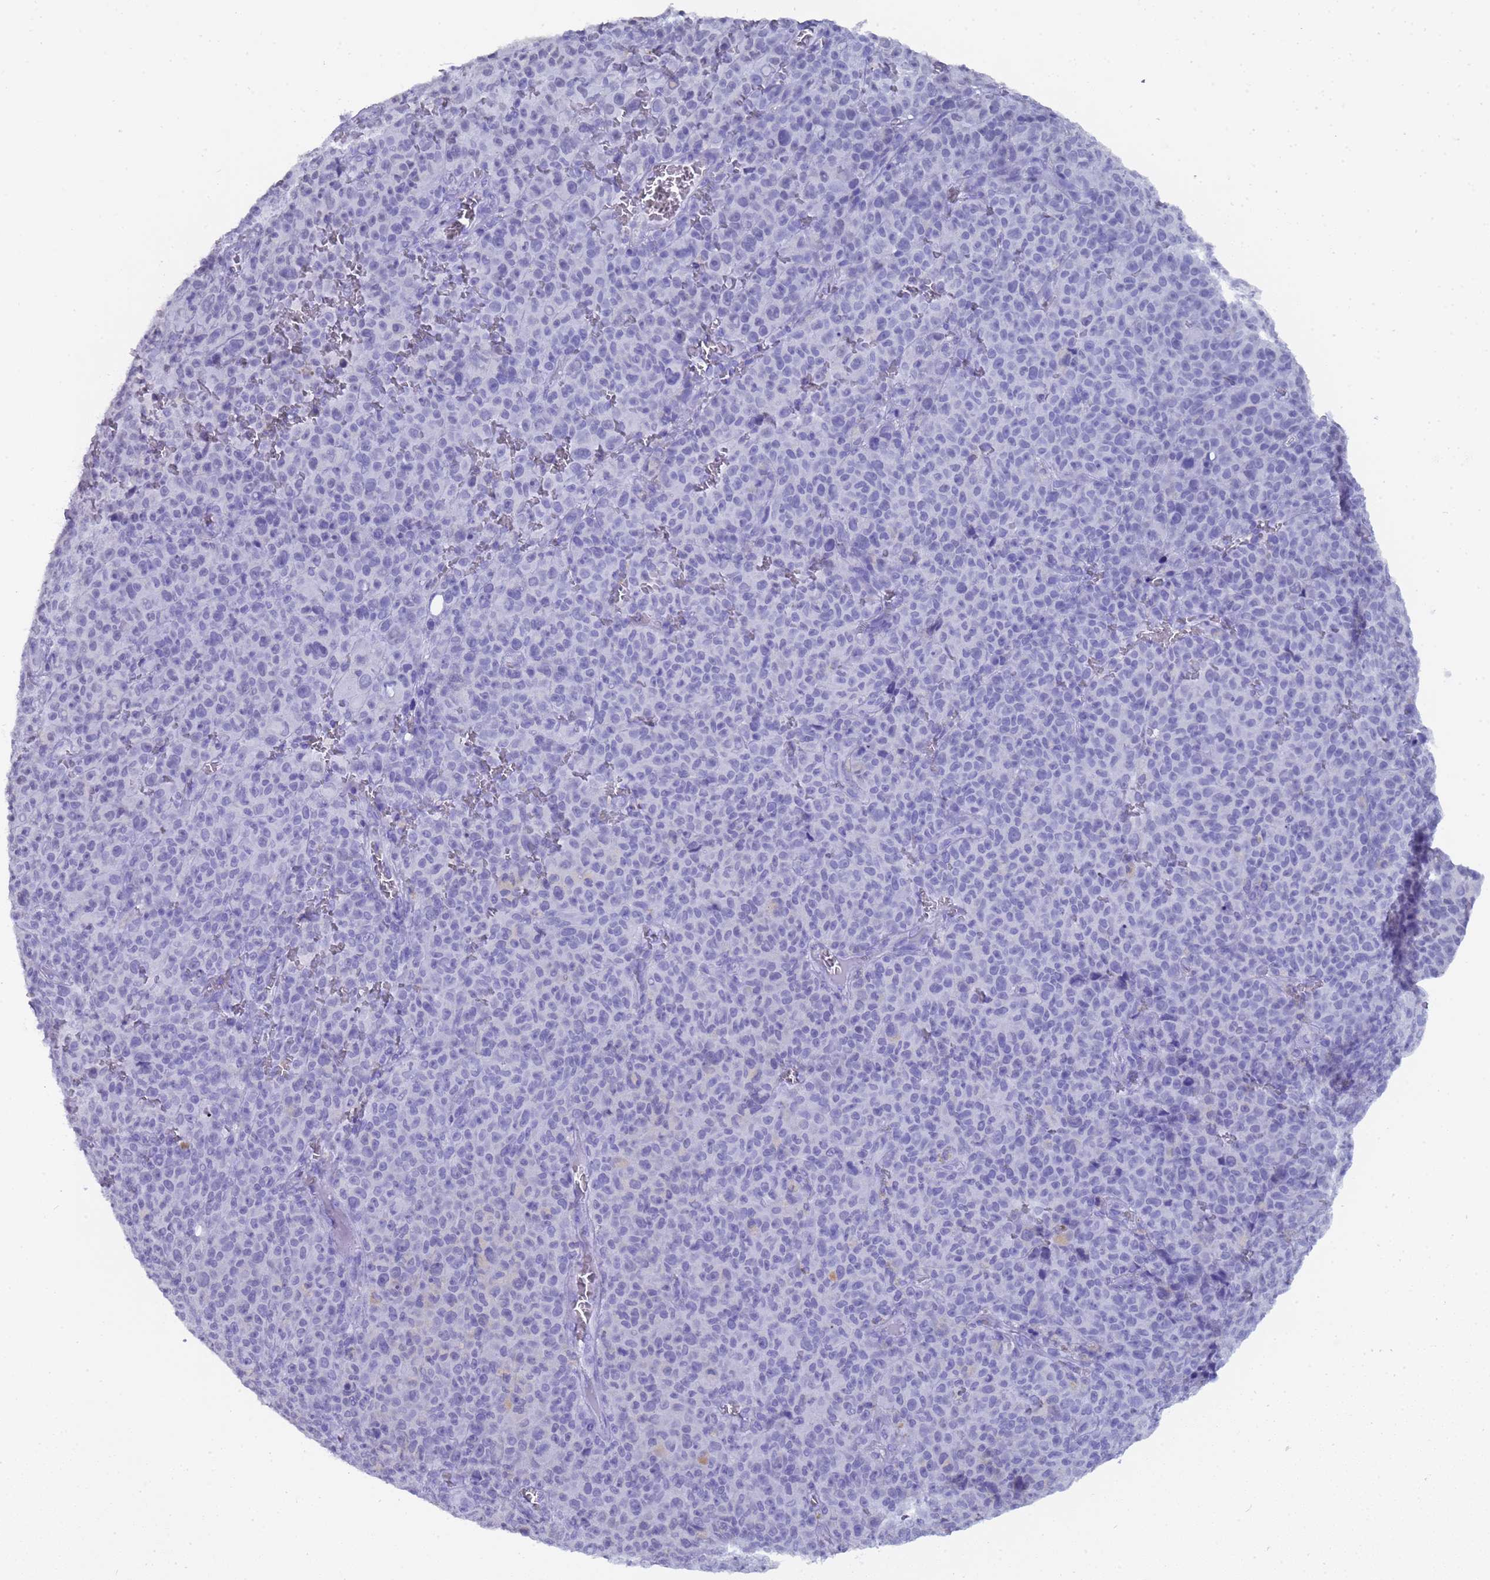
{"staining": {"intensity": "negative", "quantity": "none", "location": "none"}, "tissue": "melanoma", "cell_type": "Tumor cells", "image_type": "cancer", "snomed": [{"axis": "morphology", "description": "Malignant melanoma, NOS"}, {"axis": "topography", "description": "Skin"}], "caption": "An immunohistochemistry (IHC) micrograph of malignant melanoma is shown. There is no staining in tumor cells of malignant melanoma. (DAB immunohistochemistry visualized using brightfield microscopy, high magnification).", "gene": "CTRC", "patient": {"sex": "female", "age": 82}}